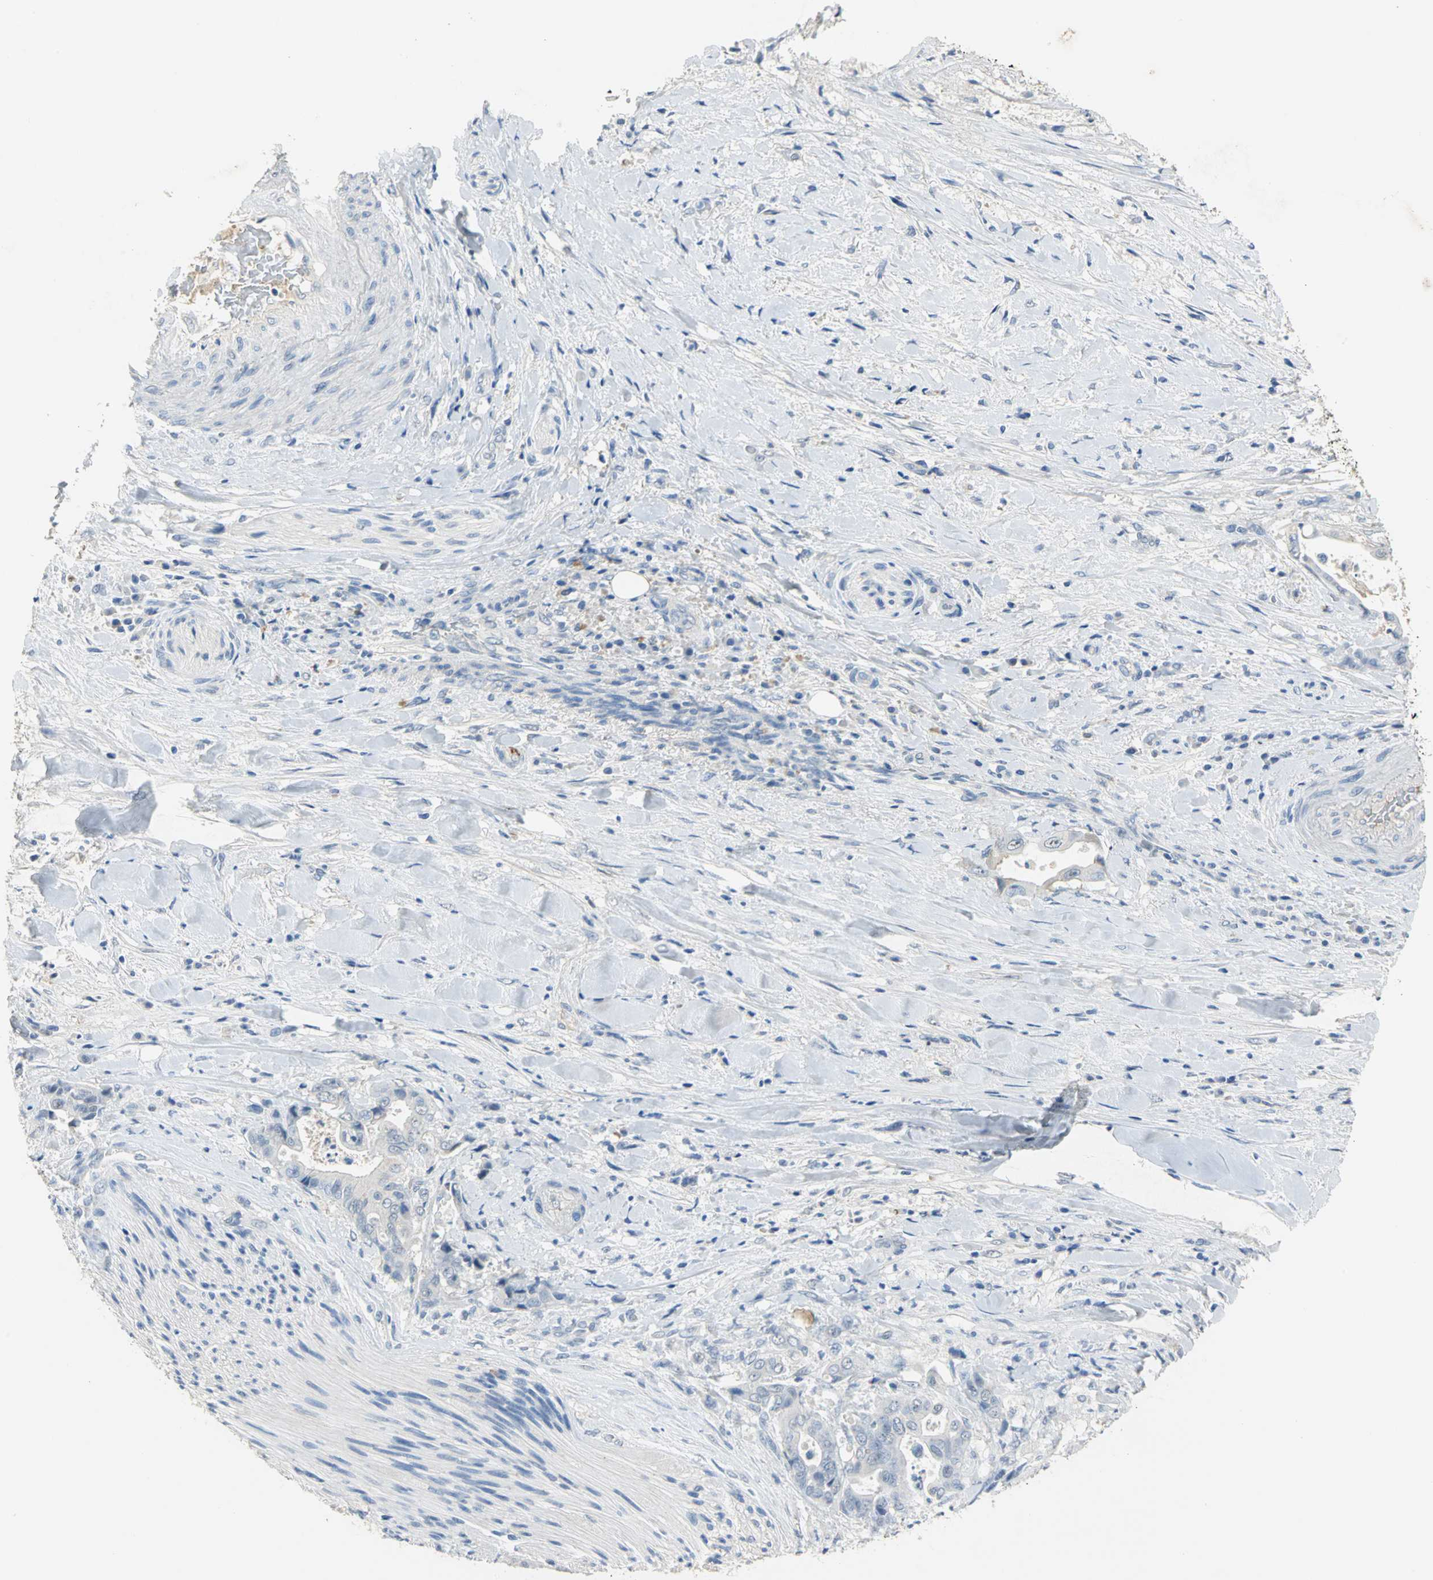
{"staining": {"intensity": "negative", "quantity": "none", "location": "none"}, "tissue": "liver cancer", "cell_type": "Tumor cells", "image_type": "cancer", "snomed": [{"axis": "morphology", "description": "Cholangiocarcinoma"}, {"axis": "topography", "description": "Liver"}], "caption": "Immunohistochemistry image of neoplastic tissue: human liver cancer stained with DAB displays no significant protein positivity in tumor cells.", "gene": "GYG2", "patient": {"sex": "male", "age": 58}}